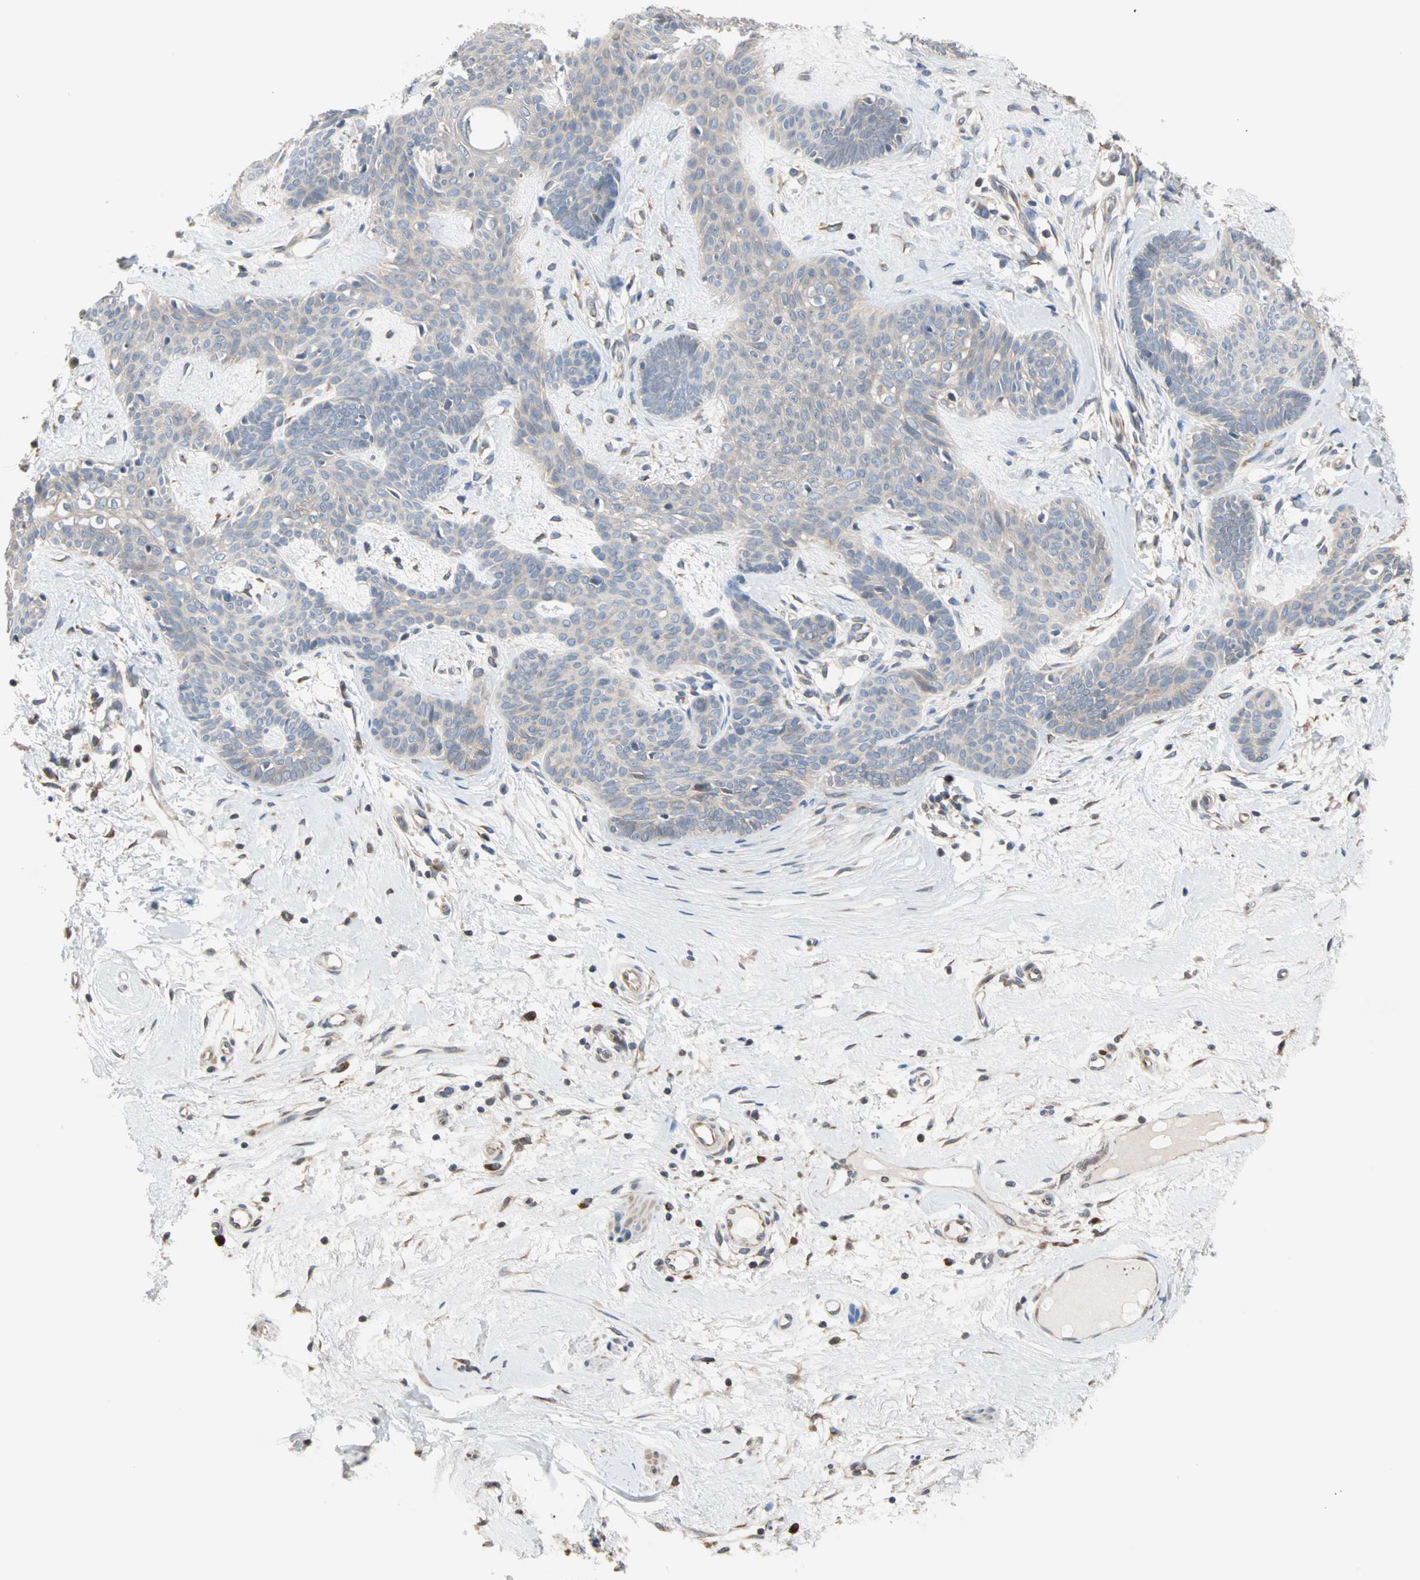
{"staining": {"intensity": "weak", "quantity": "25%-75%", "location": "cytoplasmic/membranous"}, "tissue": "skin cancer", "cell_type": "Tumor cells", "image_type": "cancer", "snomed": [{"axis": "morphology", "description": "Developmental malformation"}, {"axis": "morphology", "description": "Basal cell carcinoma"}, {"axis": "topography", "description": "Skin"}], "caption": "Skin cancer stained for a protein demonstrates weak cytoplasmic/membranous positivity in tumor cells. (IHC, brightfield microscopy, high magnification).", "gene": "SAR1A", "patient": {"sex": "female", "age": 62}}